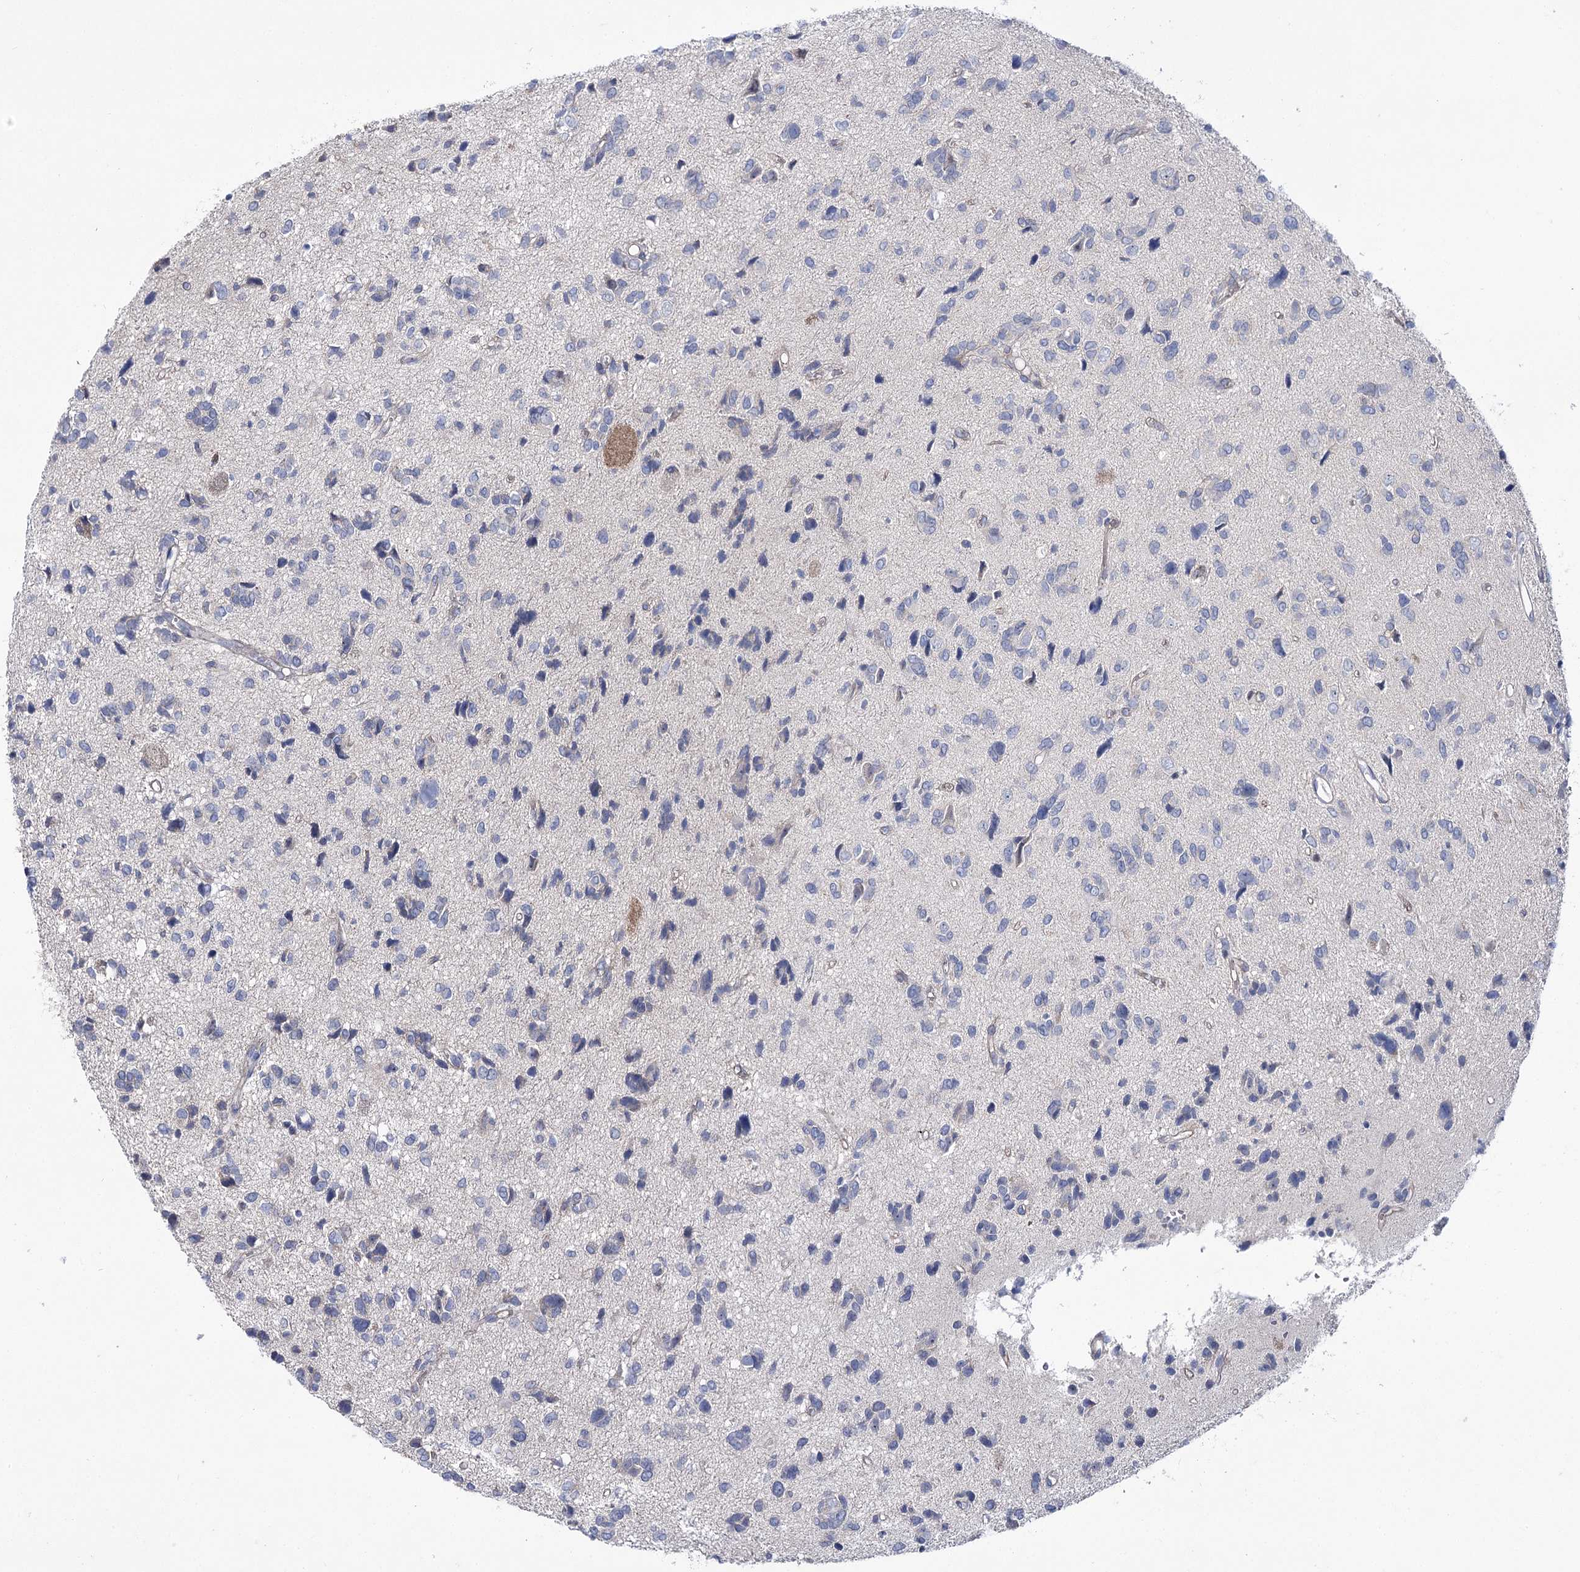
{"staining": {"intensity": "negative", "quantity": "none", "location": "none"}, "tissue": "glioma", "cell_type": "Tumor cells", "image_type": "cancer", "snomed": [{"axis": "morphology", "description": "Glioma, malignant, High grade"}, {"axis": "topography", "description": "Brain"}], "caption": "There is no significant positivity in tumor cells of malignant glioma (high-grade).", "gene": "NRAP", "patient": {"sex": "female", "age": 59}}